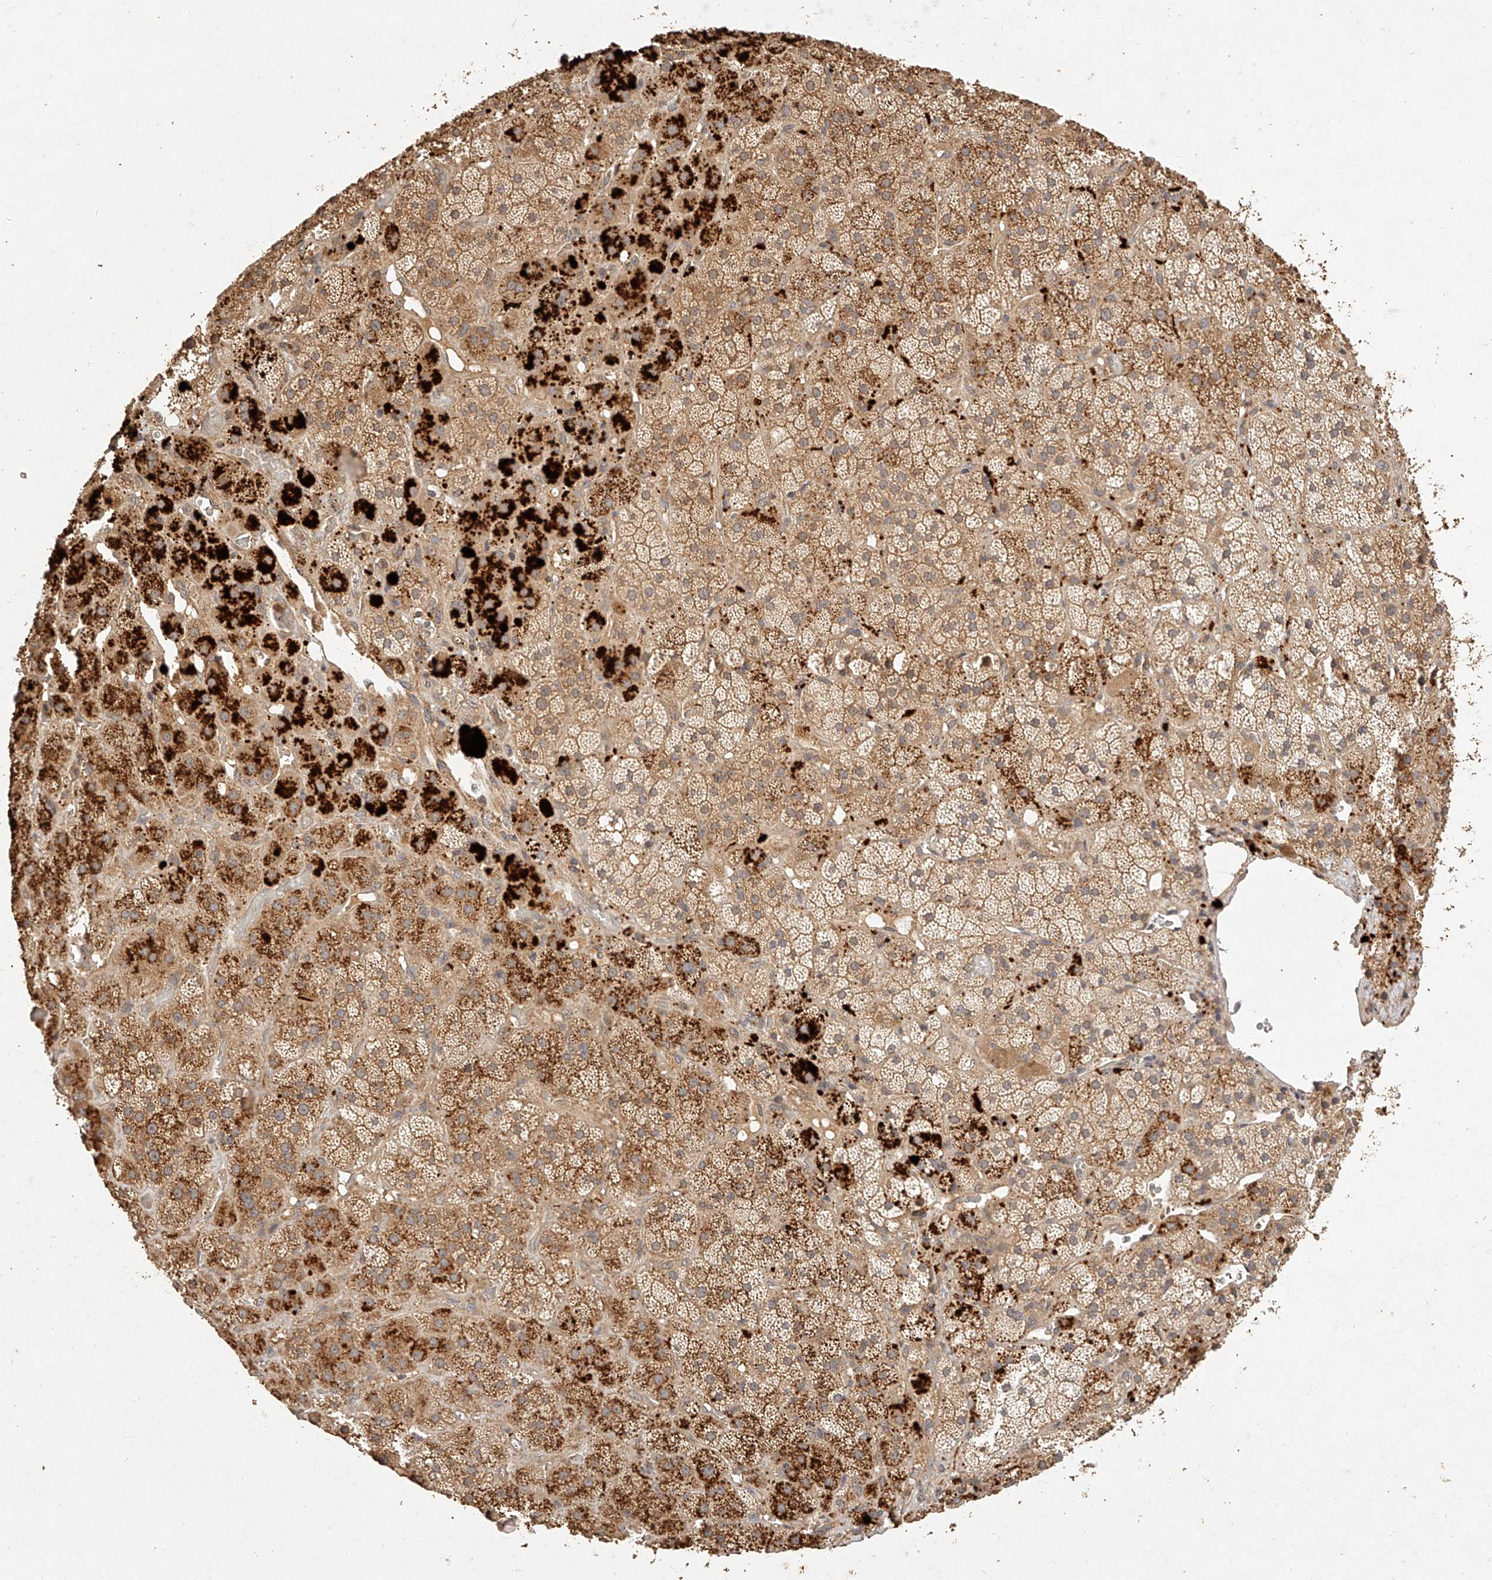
{"staining": {"intensity": "moderate", "quantity": ">75%", "location": "cytoplasmic/membranous"}, "tissue": "adrenal gland", "cell_type": "Glandular cells", "image_type": "normal", "snomed": [{"axis": "morphology", "description": "Normal tissue, NOS"}, {"axis": "topography", "description": "Adrenal gland"}], "caption": "This is a photomicrograph of immunohistochemistry (IHC) staining of normal adrenal gland, which shows moderate staining in the cytoplasmic/membranous of glandular cells.", "gene": "NSMAF", "patient": {"sex": "male", "age": 57}}